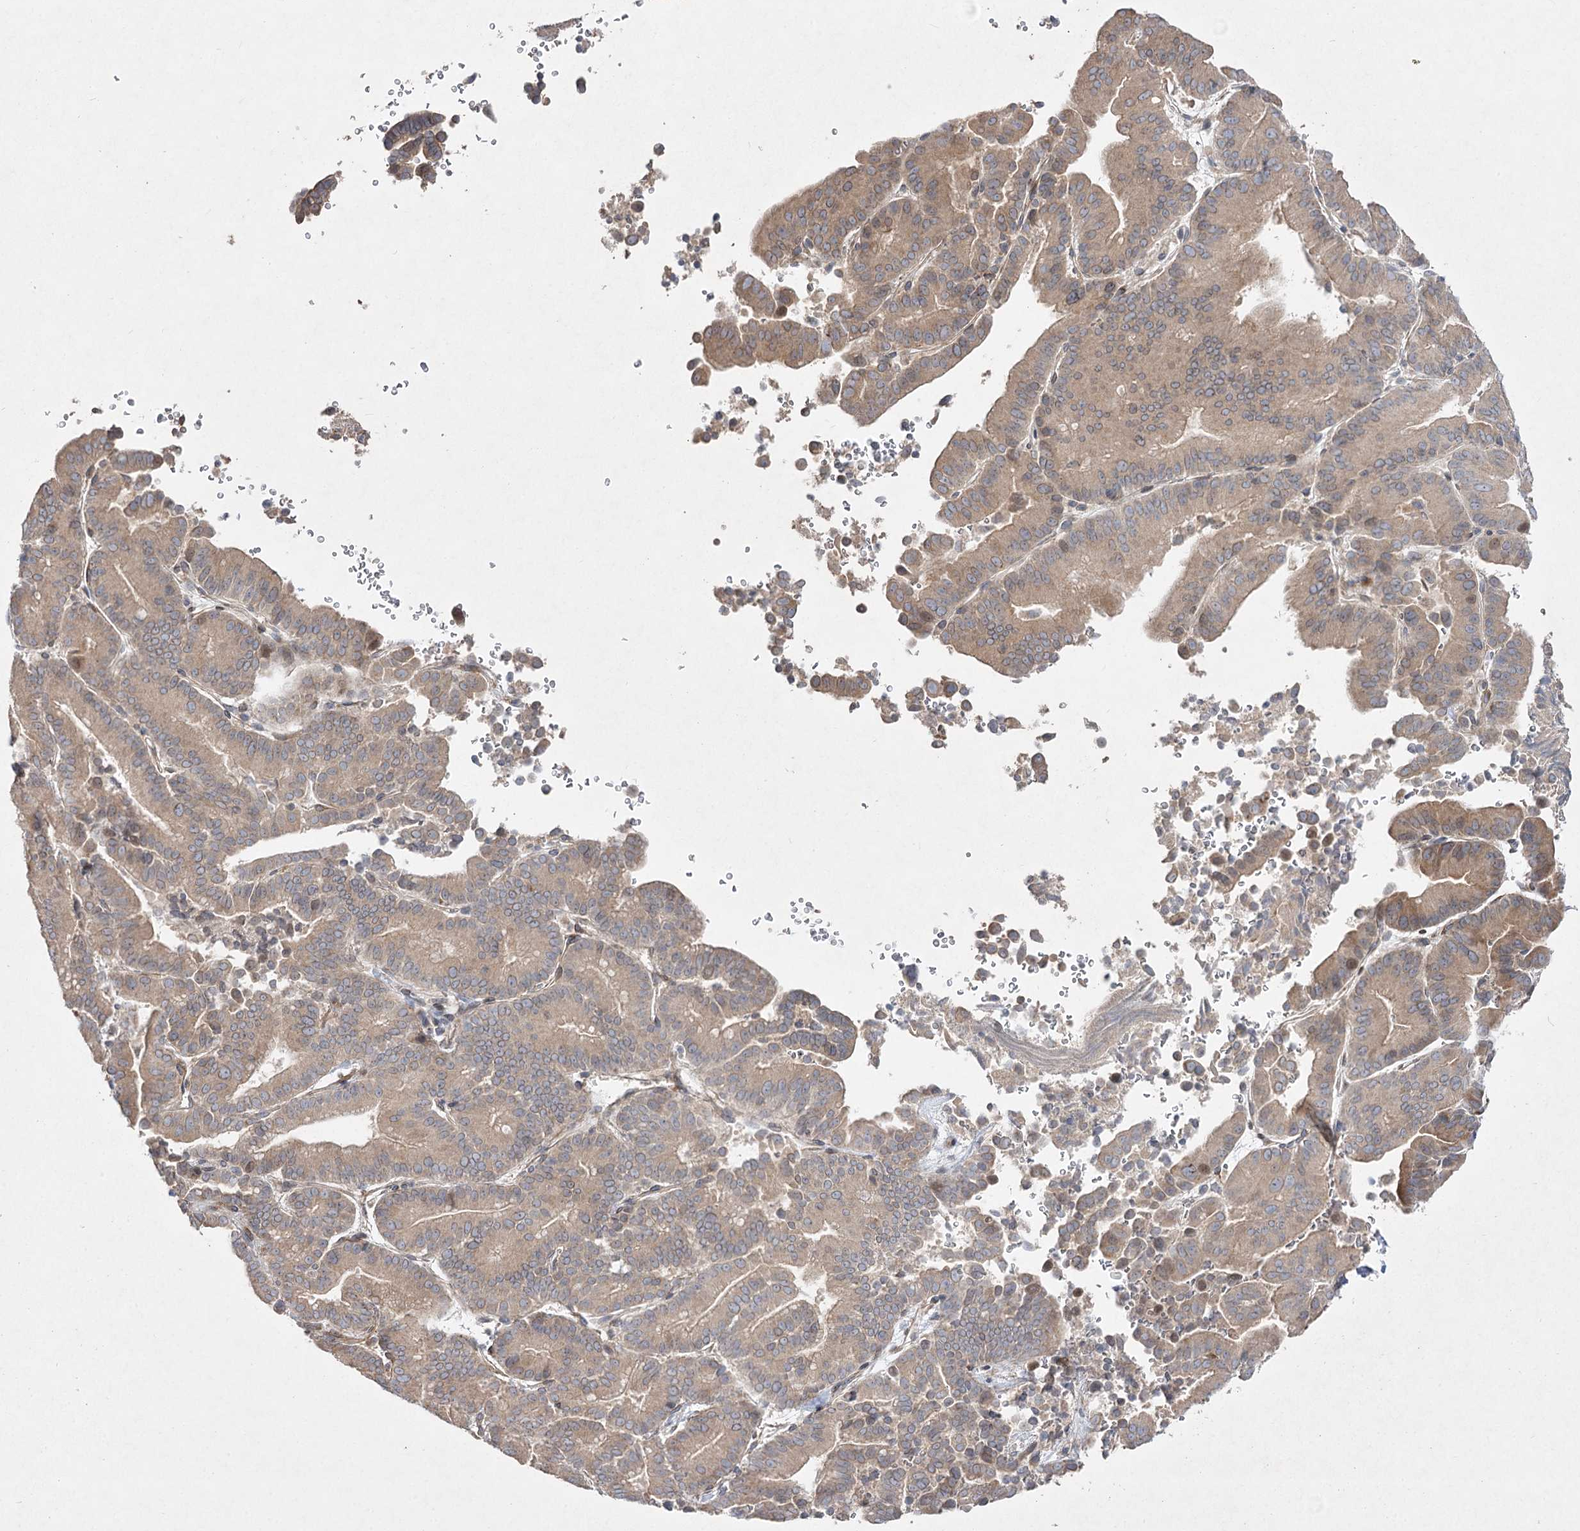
{"staining": {"intensity": "moderate", "quantity": ">75%", "location": "cytoplasmic/membranous"}, "tissue": "liver cancer", "cell_type": "Tumor cells", "image_type": "cancer", "snomed": [{"axis": "morphology", "description": "Cholangiocarcinoma"}, {"axis": "topography", "description": "Liver"}], "caption": "Human liver cancer stained for a protein (brown) reveals moderate cytoplasmic/membranous positive staining in about >75% of tumor cells.", "gene": "SH3BP5L", "patient": {"sex": "female", "age": 75}}